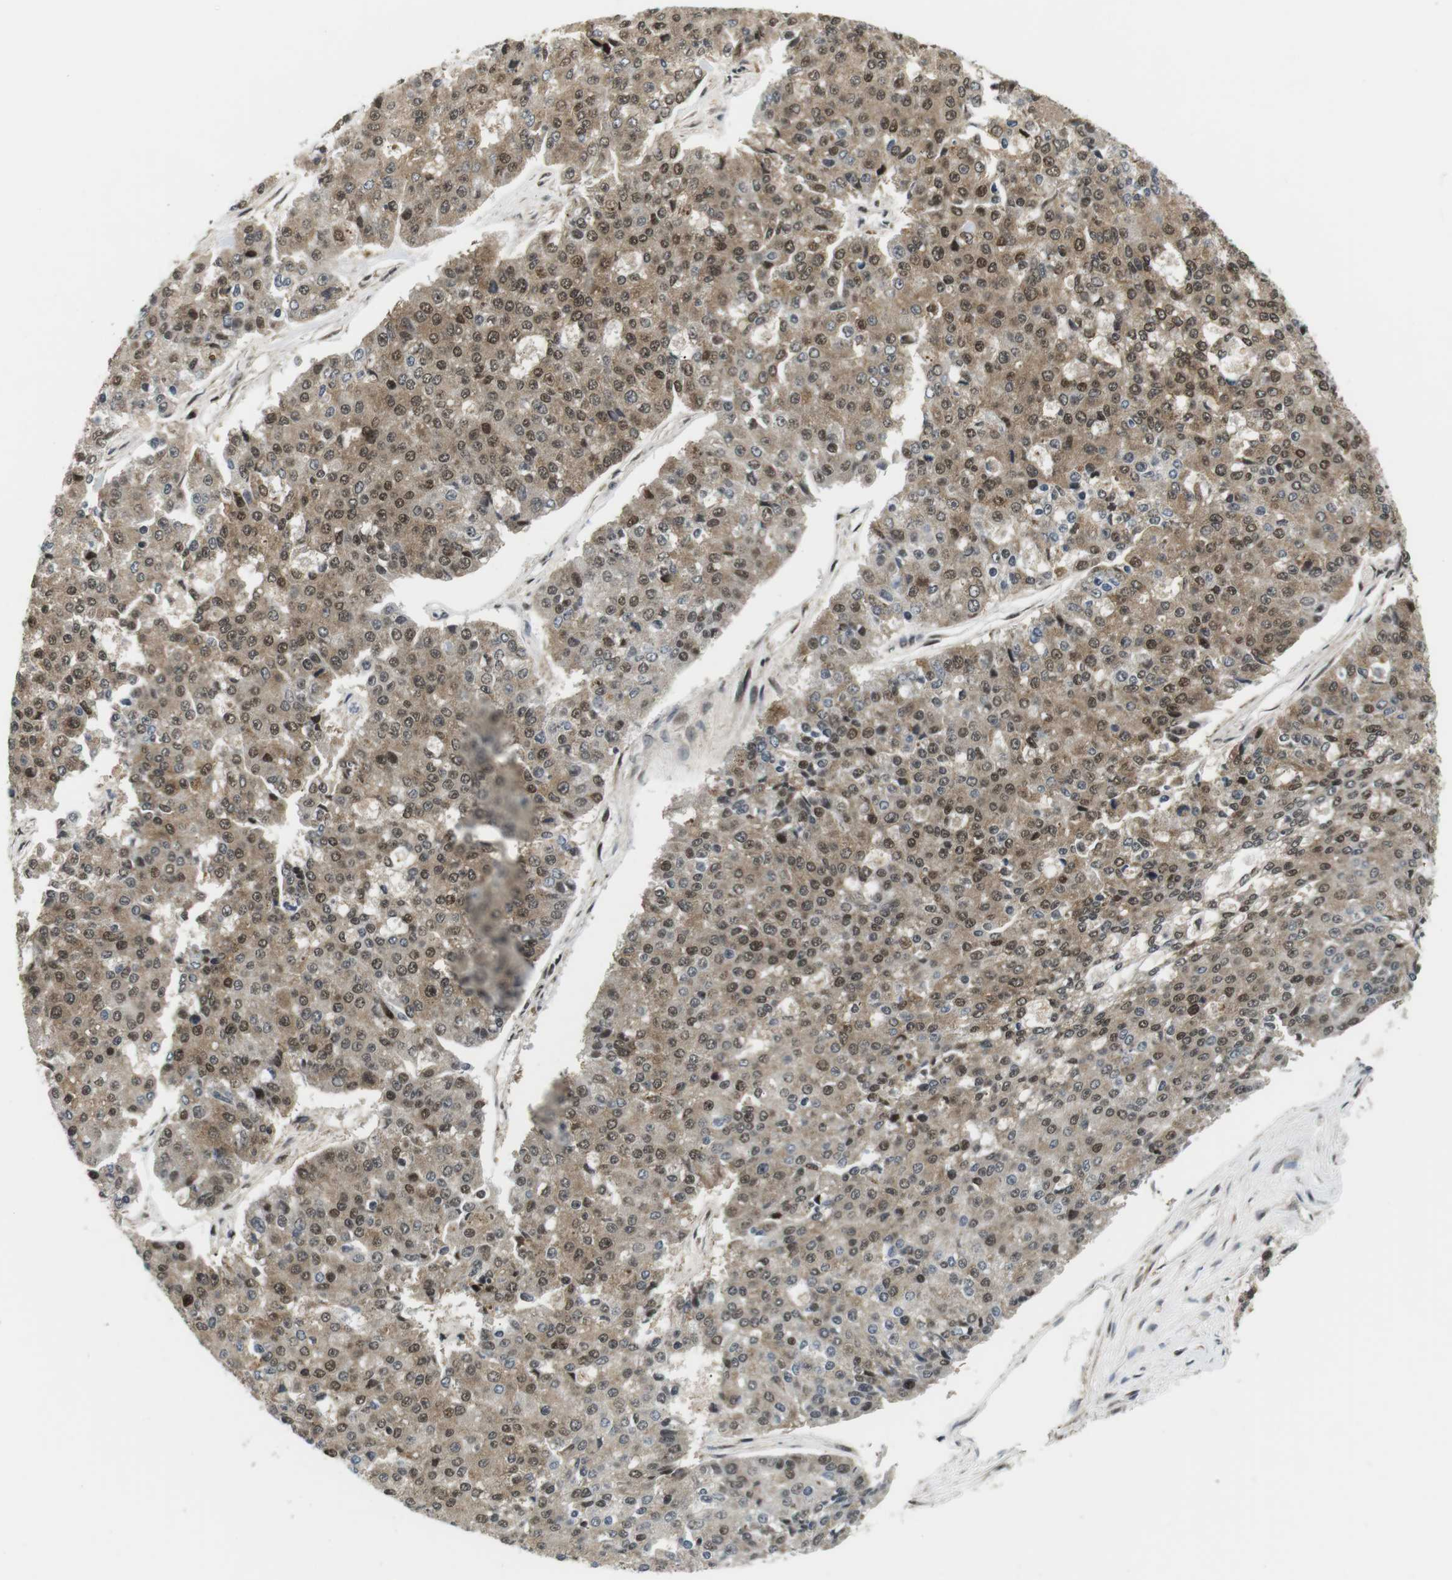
{"staining": {"intensity": "moderate", "quantity": ">75%", "location": "cytoplasmic/membranous,nuclear"}, "tissue": "pancreatic cancer", "cell_type": "Tumor cells", "image_type": "cancer", "snomed": [{"axis": "morphology", "description": "Adenocarcinoma, NOS"}, {"axis": "topography", "description": "Pancreas"}], "caption": "Immunohistochemical staining of human pancreatic cancer demonstrates moderate cytoplasmic/membranous and nuclear protein staining in approximately >75% of tumor cells.", "gene": "CSNK2B", "patient": {"sex": "male", "age": 50}}